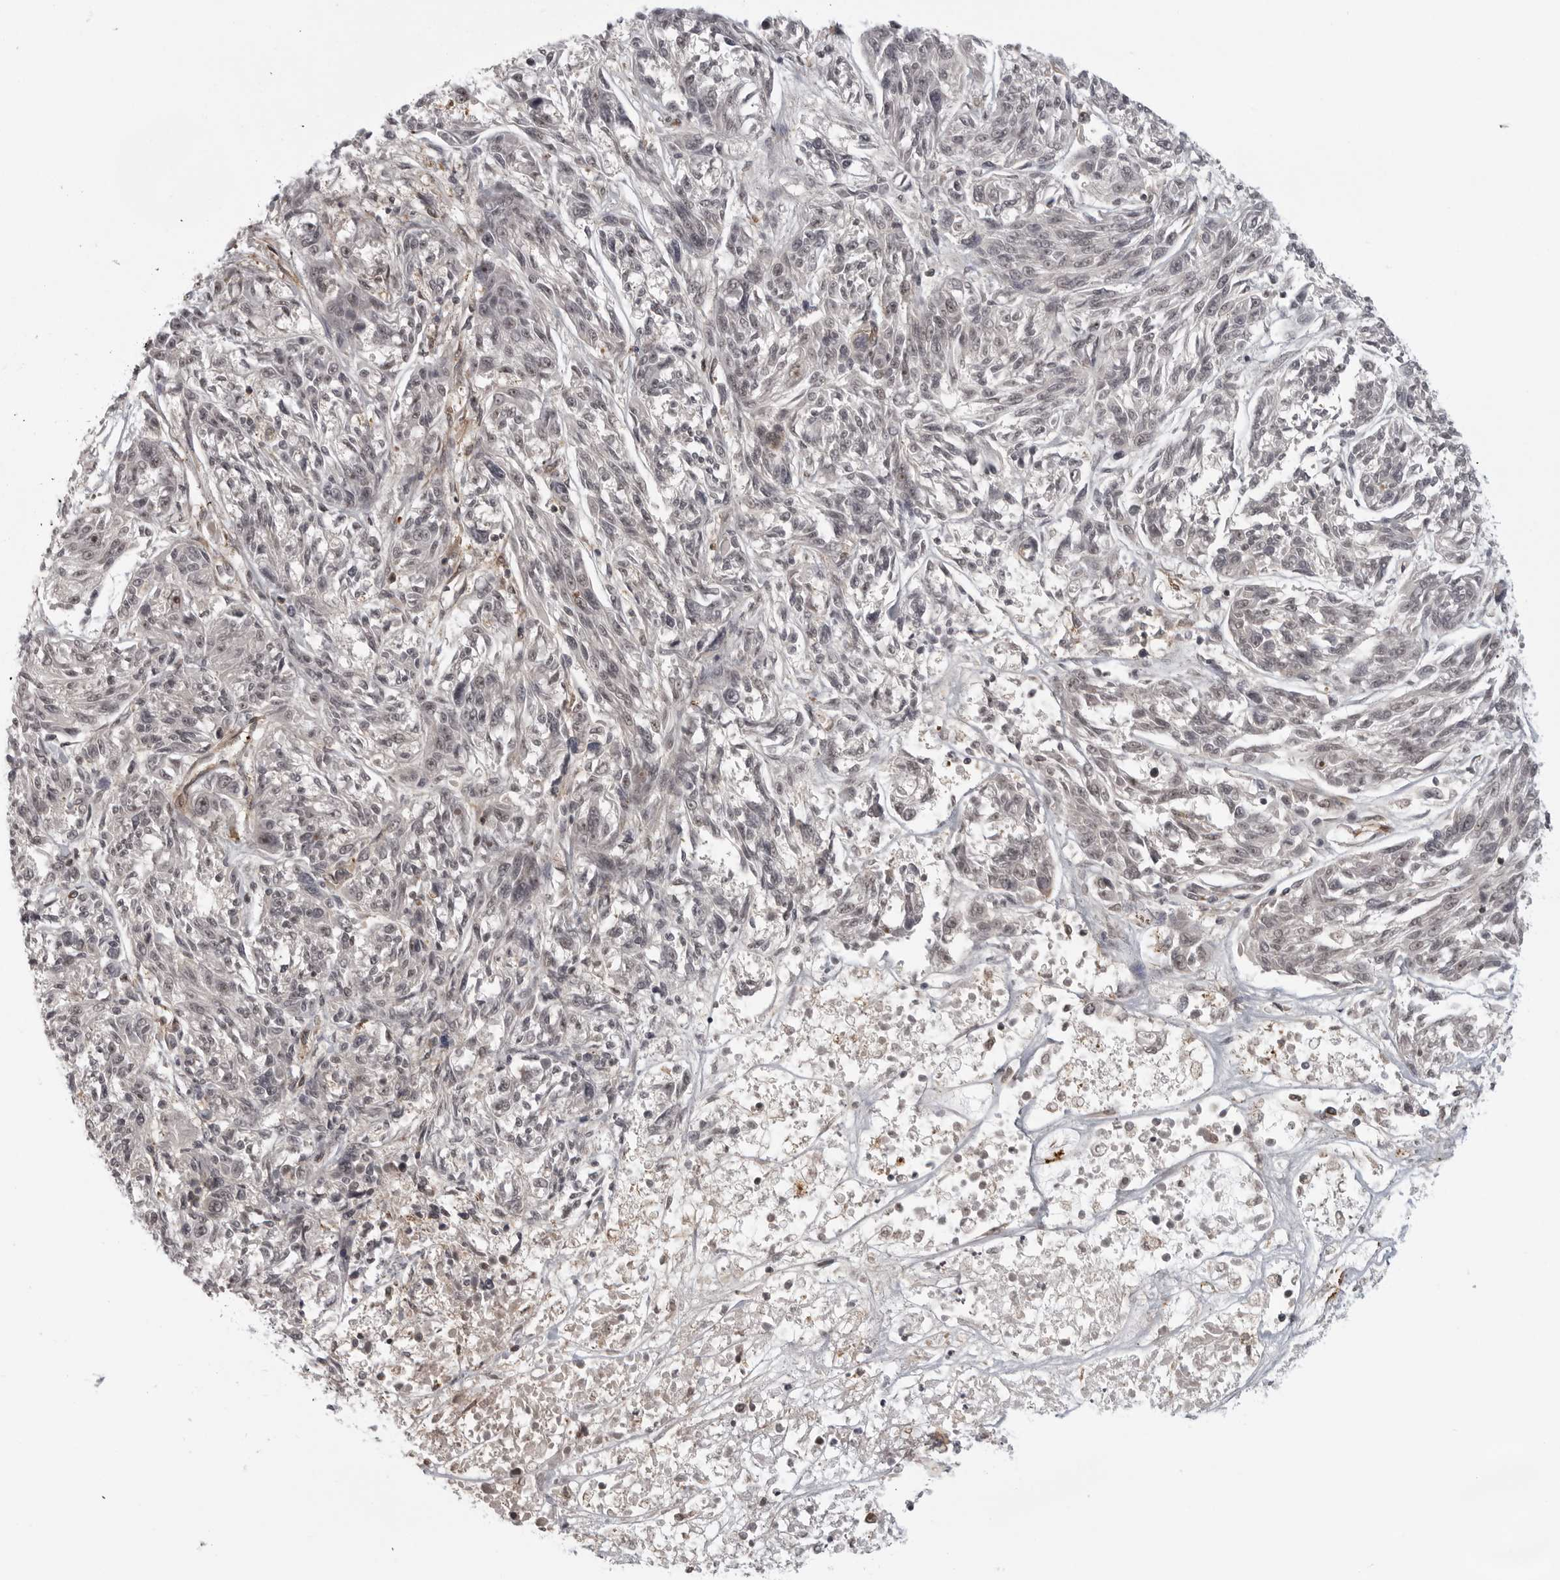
{"staining": {"intensity": "negative", "quantity": "none", "location": "none"}, "tissue": "melanoma", "cell_type": "Tumor cells", "image_type": "cancer", "snomed": [{"axis": "morphology", "description": "Malignant melanoma, NOS"}, {"axis": "topography", "description": "Skin"}], "caption": "IHC histopathology image of neoplastic tissue: malignant melanoma stained with DAB (3,3'-diaminobenzidine) demonstrates no significant protein staining in tumor cells. (Brightfield microscopy of DAB immunohistochemistry (IHC) at high magnification).", "gene": "TUT4", "patient": {"sex": "male", "age": 53}}